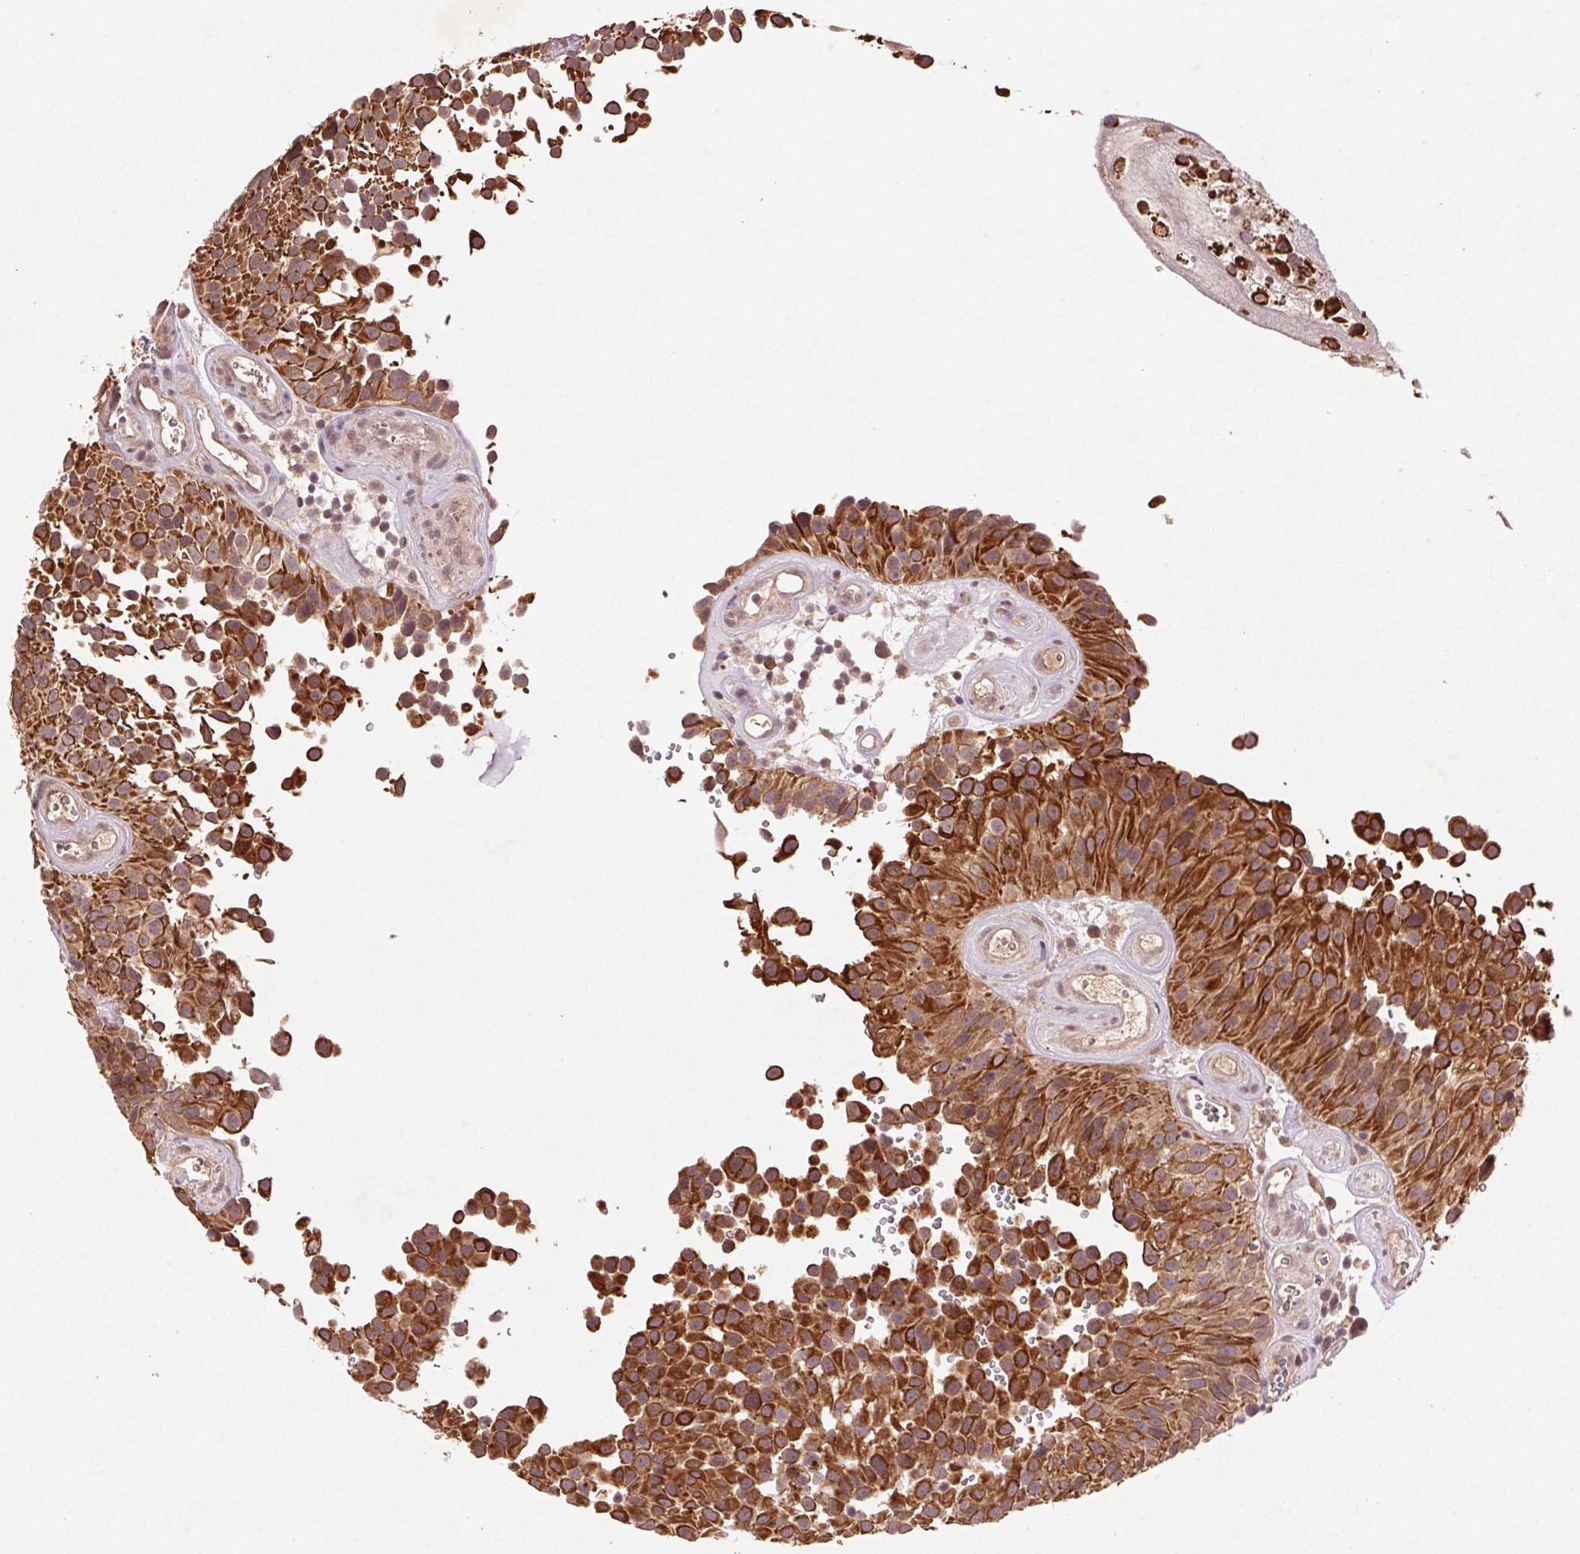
{"staining": {"intensity": "strong", "quantity": ">75%", "location": "cytoplasmic/membranous"}, "tissue": "urothelial cancer", "cell_type": "Tumor cells", "image_type": "cancer", "snomed": [{"axis": "morphology", "description": "Urothelial carcinoma, Low grade"}, {"axis": "topography", "description": "Urinary bladder"}], "caption": "A high amount of strong cytoplasmic/membranous expression is appreciated in approximately >75% of tumor cells in urothelial cancer tissue. (Brightfield microscopy of DAB IHC at high magnification).", "gene": "SMLR1", "patient": {"sex": "male", "age": 76}}